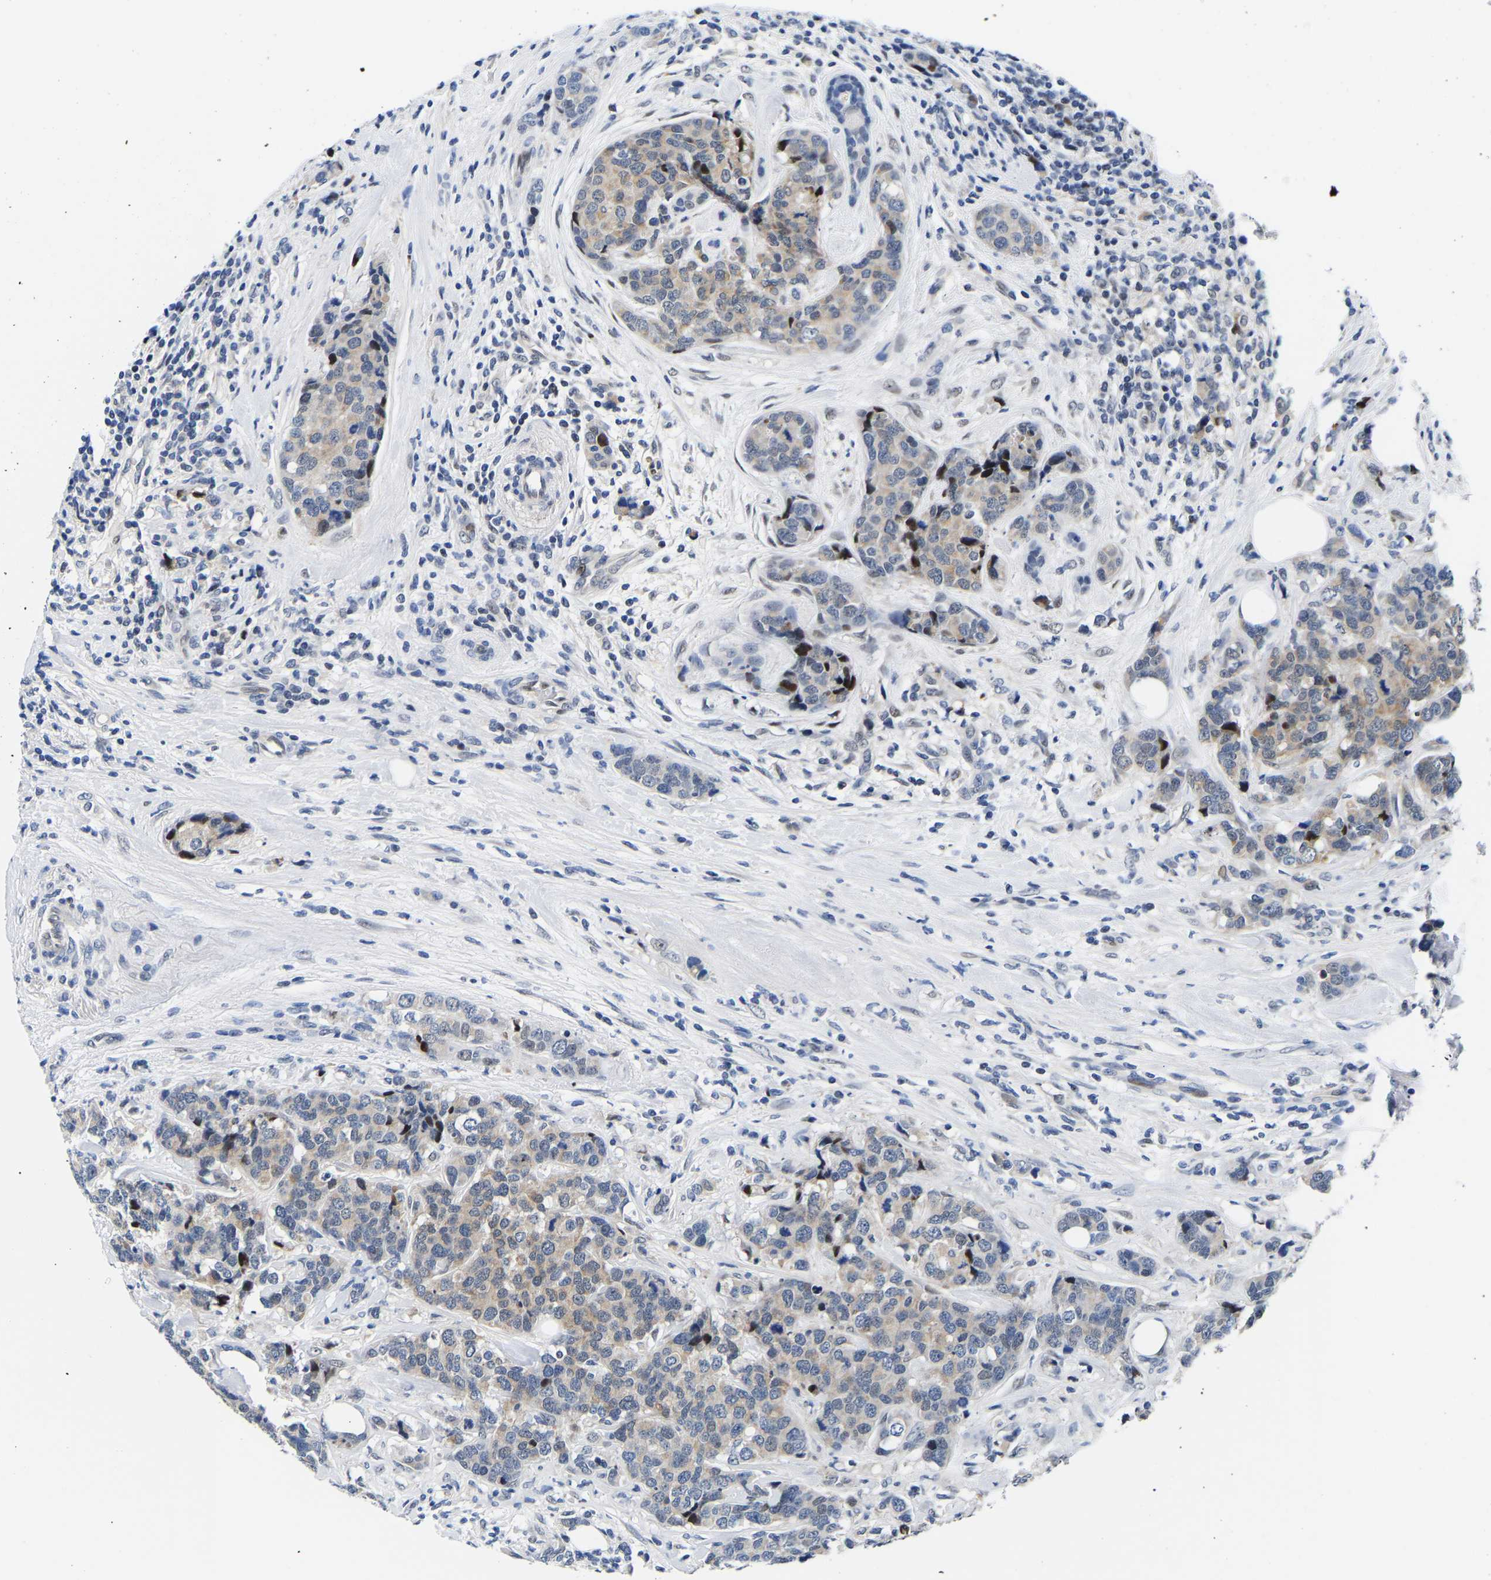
{"staining": {"intensity": "weak", "quantity": "<25%", "location": "cytoplasmic/membranous,nuclear"}, "tissue": "breast cancer", "cell_type": "Tumor cells", "image_type": "cancer", "snomed": [{"axis": "morphology", "description": "Lobular carcinoma"}, {"axis": "topography", "description": "Breast"}], "caption": "Human breast cancer stained for a protein using immunohistochemistry shows no staining in tumor cells.", "gene": "PTRHD1", "patient": {"sex": "female", "age": 59}}